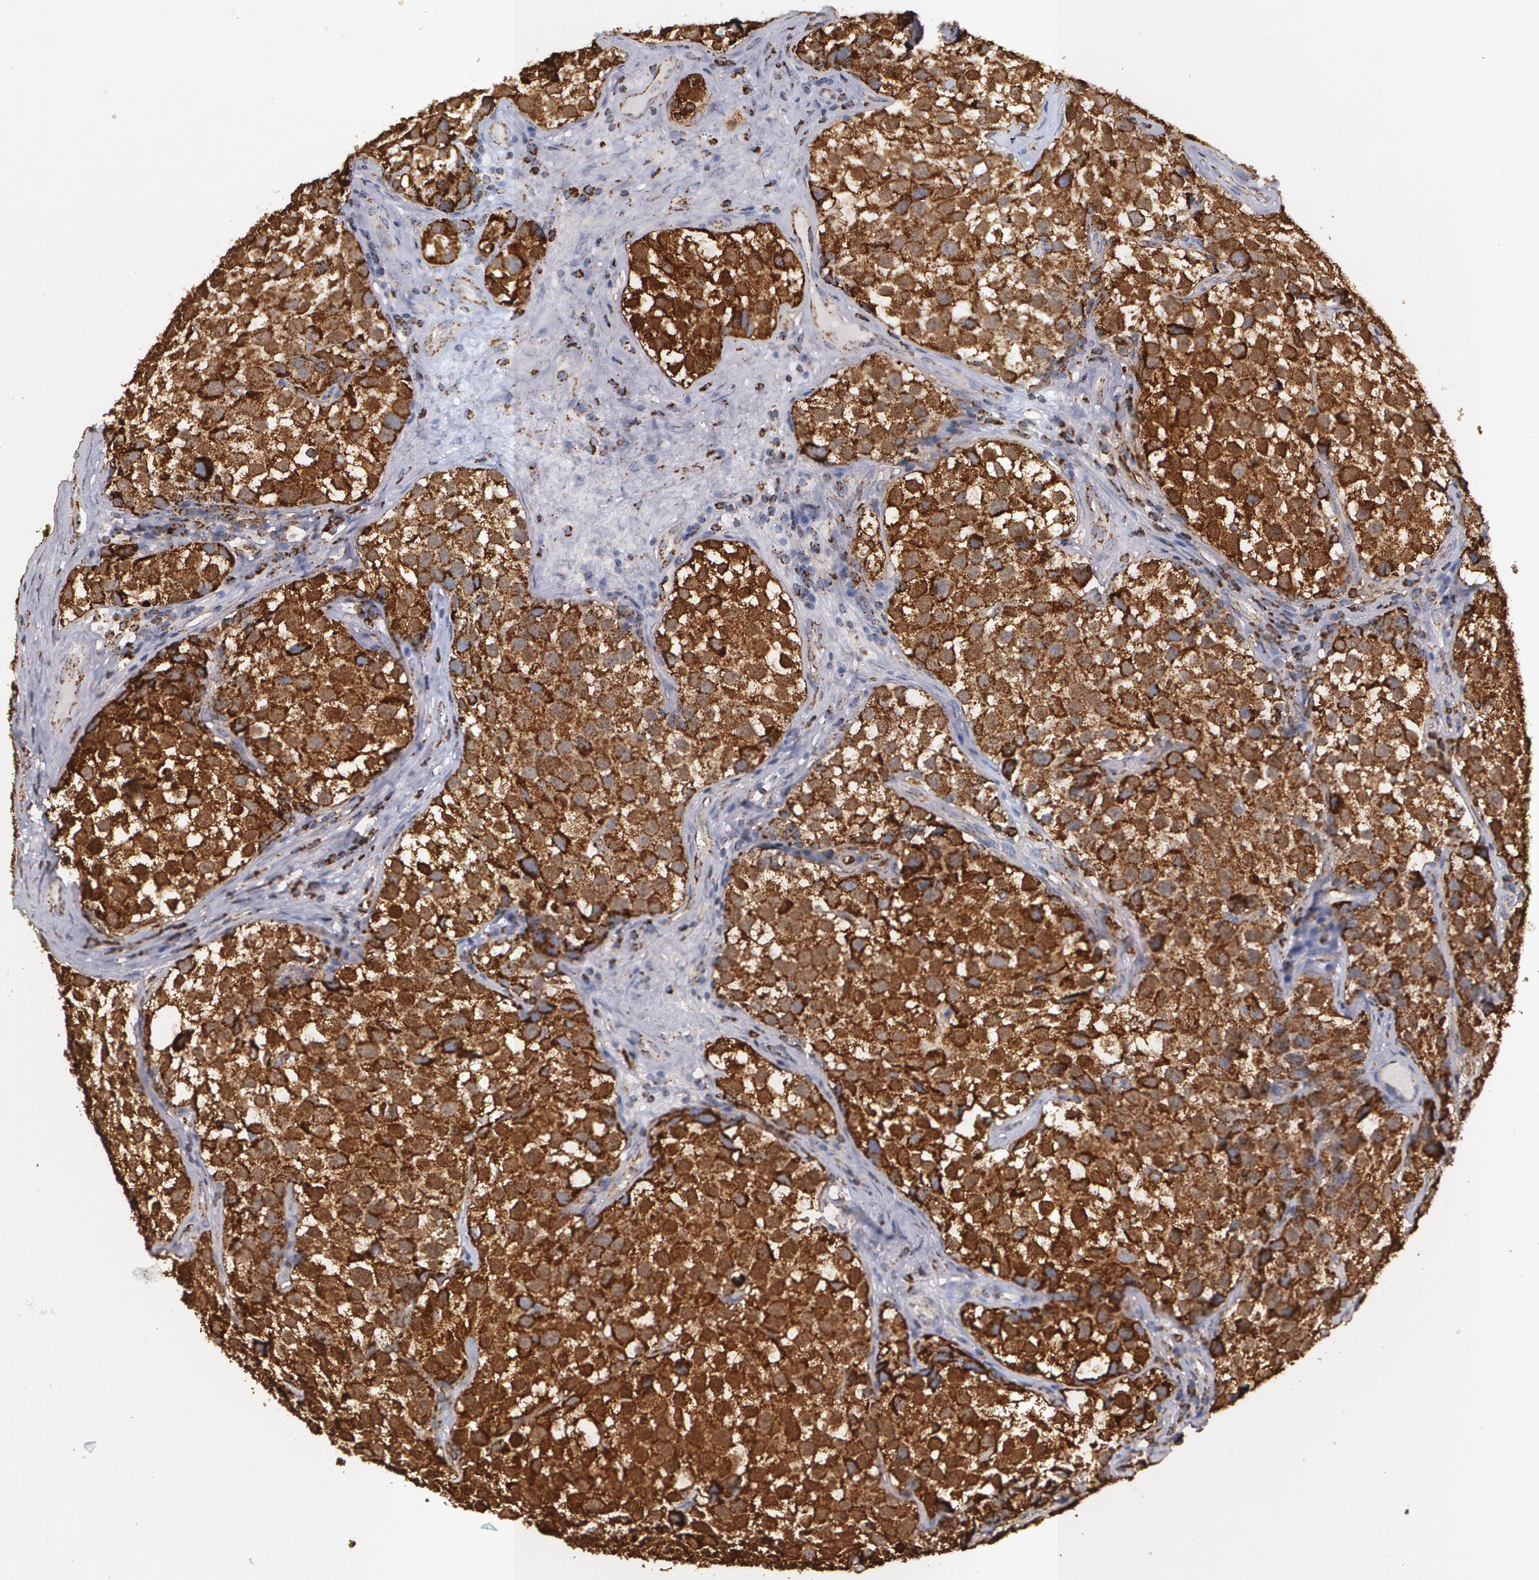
{"staining": {"intensity": "strong", "quantity": ">75%", "location": "cytoplasmic/membranous"}, "tissue": "testis cancer", "cell_type": "Tumor cells", "image_type": "cancer", "snomed": [{"axis": "morphology", "description": "Seminoma, NOS"}, {"axis": "topography", "description": "Testis"}], "caption": "Testis cancer (seminoma) stained with immunohistochemistry (IHC) shows strong cytoplasmic/membranous staining in about >75% of tumor cells.", "gene": "HSPD1", "patient": {"sex": "male", "age": 39}}